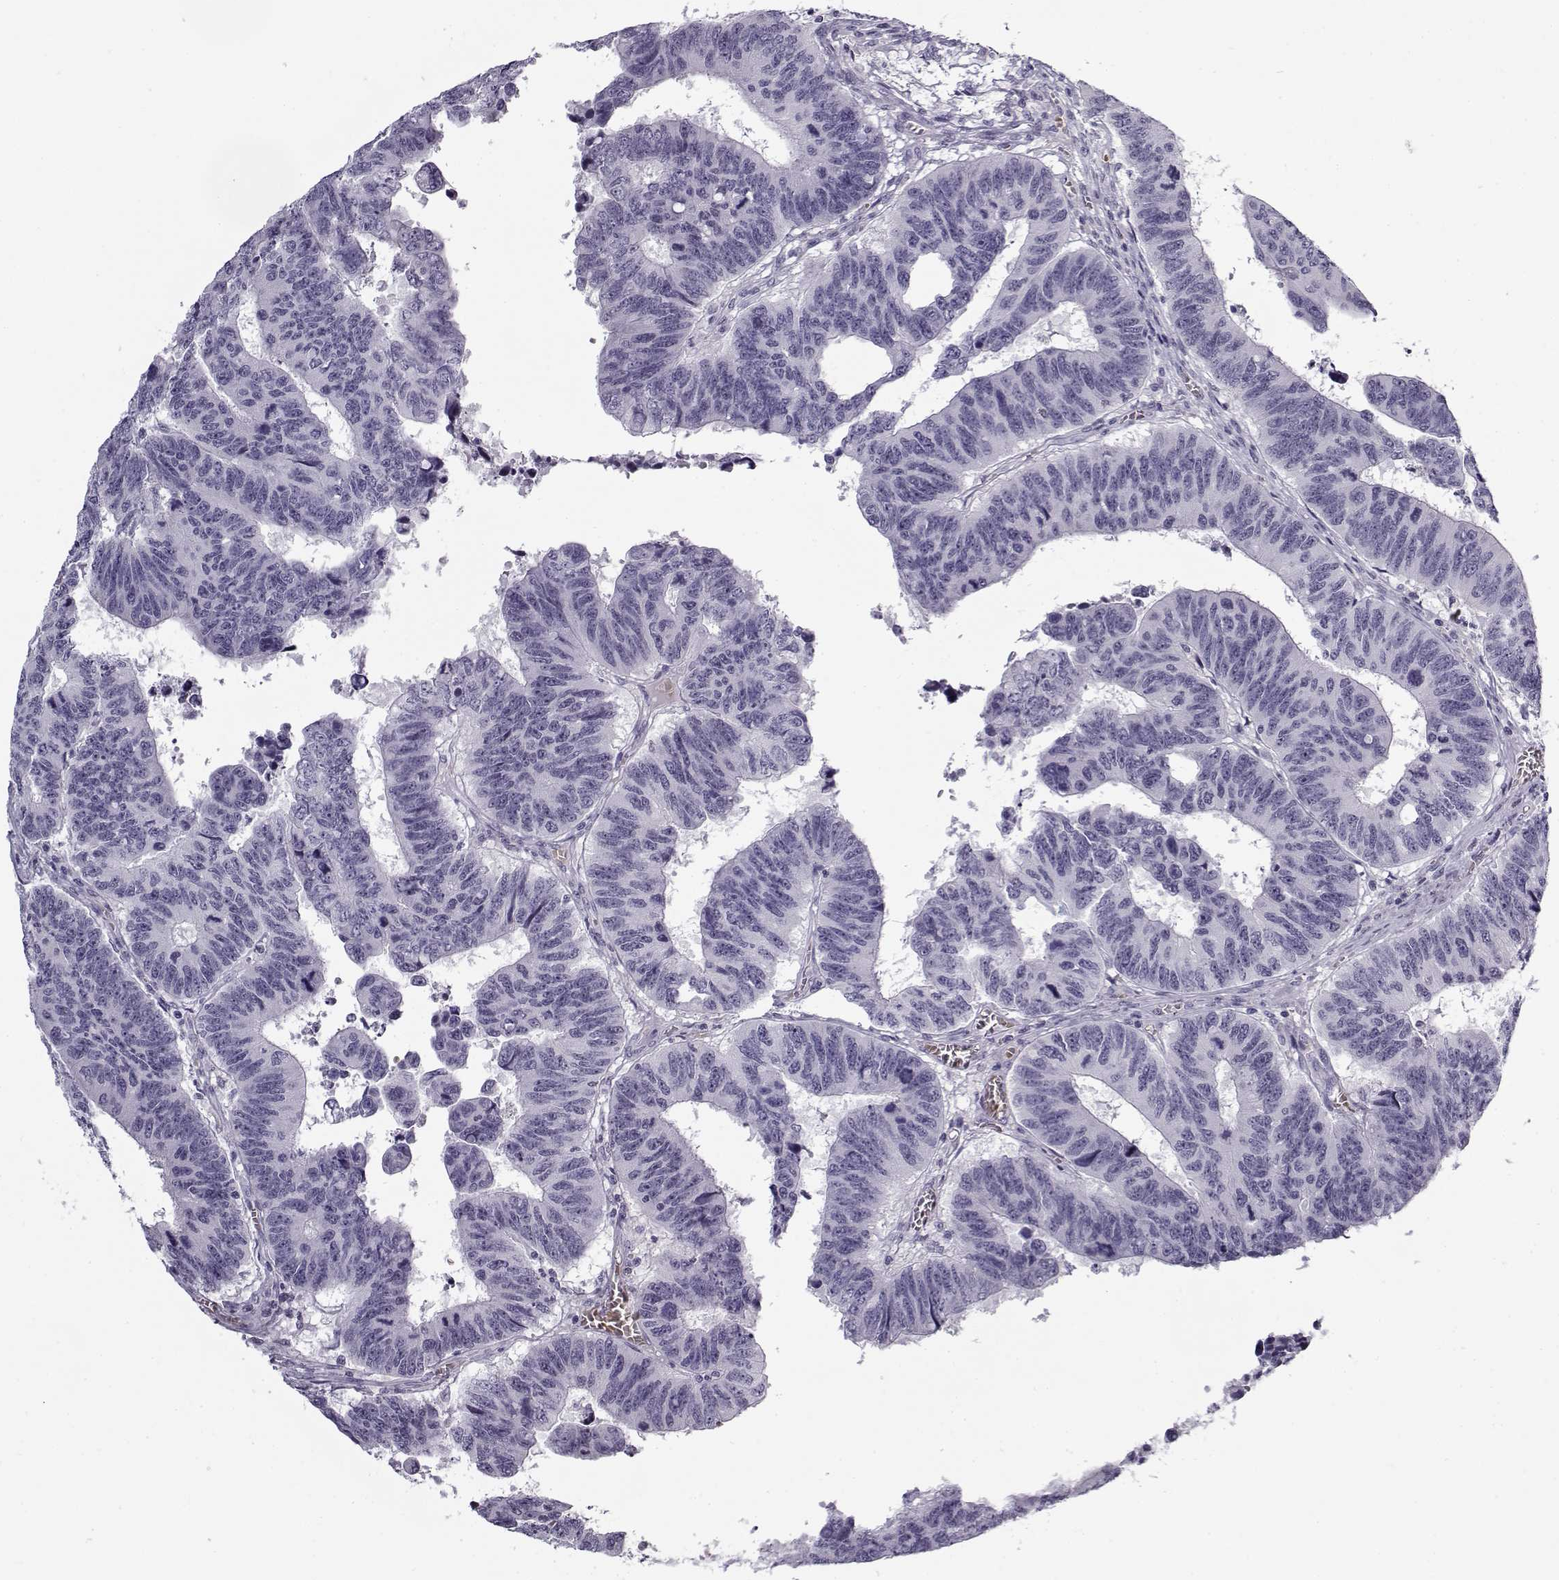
{"staining": {"intensity": "negative", "quantity": "none", "location": "none"}, "tissue": "colorectal cancer", "cell_type": "Tumor cells", "image_type": "cancer", "snomed": [{"axis": "morphology", "description": "Adenocarcinoma, NOS"}, {"axis": "topography", "description": "Appendix"}, {"axis": "topography", "description": "Colon"}, {"axis": "topography", "description": "Cecum"}, {"axis": "topography", "description": "Colon asc"}], "caption": "Colorectal adenocarcinoma stained for a protein using immunohistochemistry (IHC) displays no expression tumor cells.", "gene": "SNCA", "patient": {"sex": "female", "age": 85}}